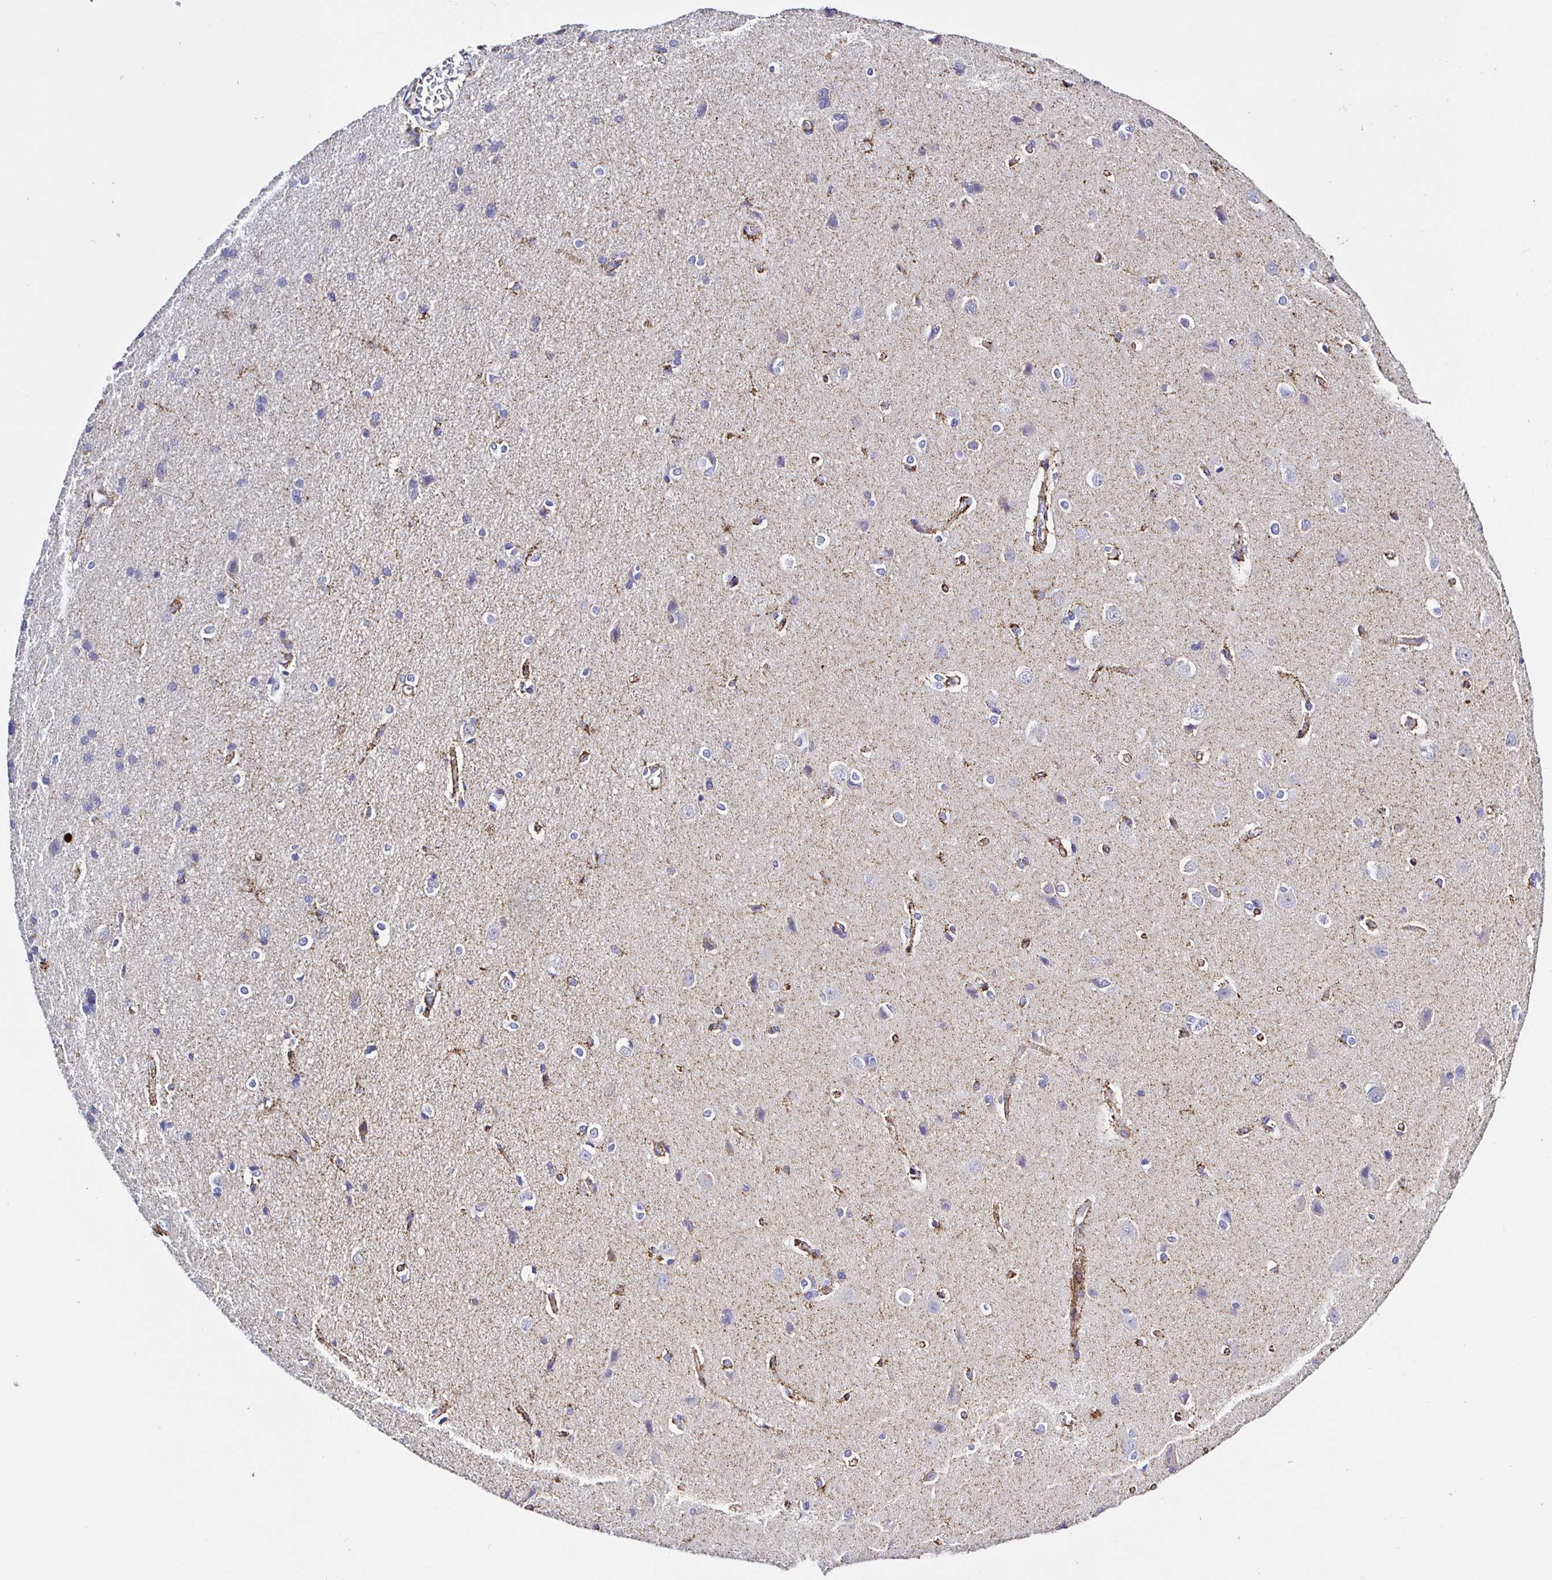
{"staining": {"intensity": "strong", "quantity": "25%-75%", "location": "cytoplasmic/membranous"}, "tissue": "cerebral cortex", "cell_type": "Endothelial cells", "image_type": "normal", "snomed": [{"axis": "morphology", "description": "Normal tissue, NOS"}, {"axis": "topography", "description": "Cerebral cortex"}], "caption": "IHC (DAB) staining of benign human cerebral cortex displays strong cytoplasmic/membranous protein staining in about 25%-75% of endothelial cells.", "gene": "MAOA", "patient": {"sex": "male", "age": 37}}